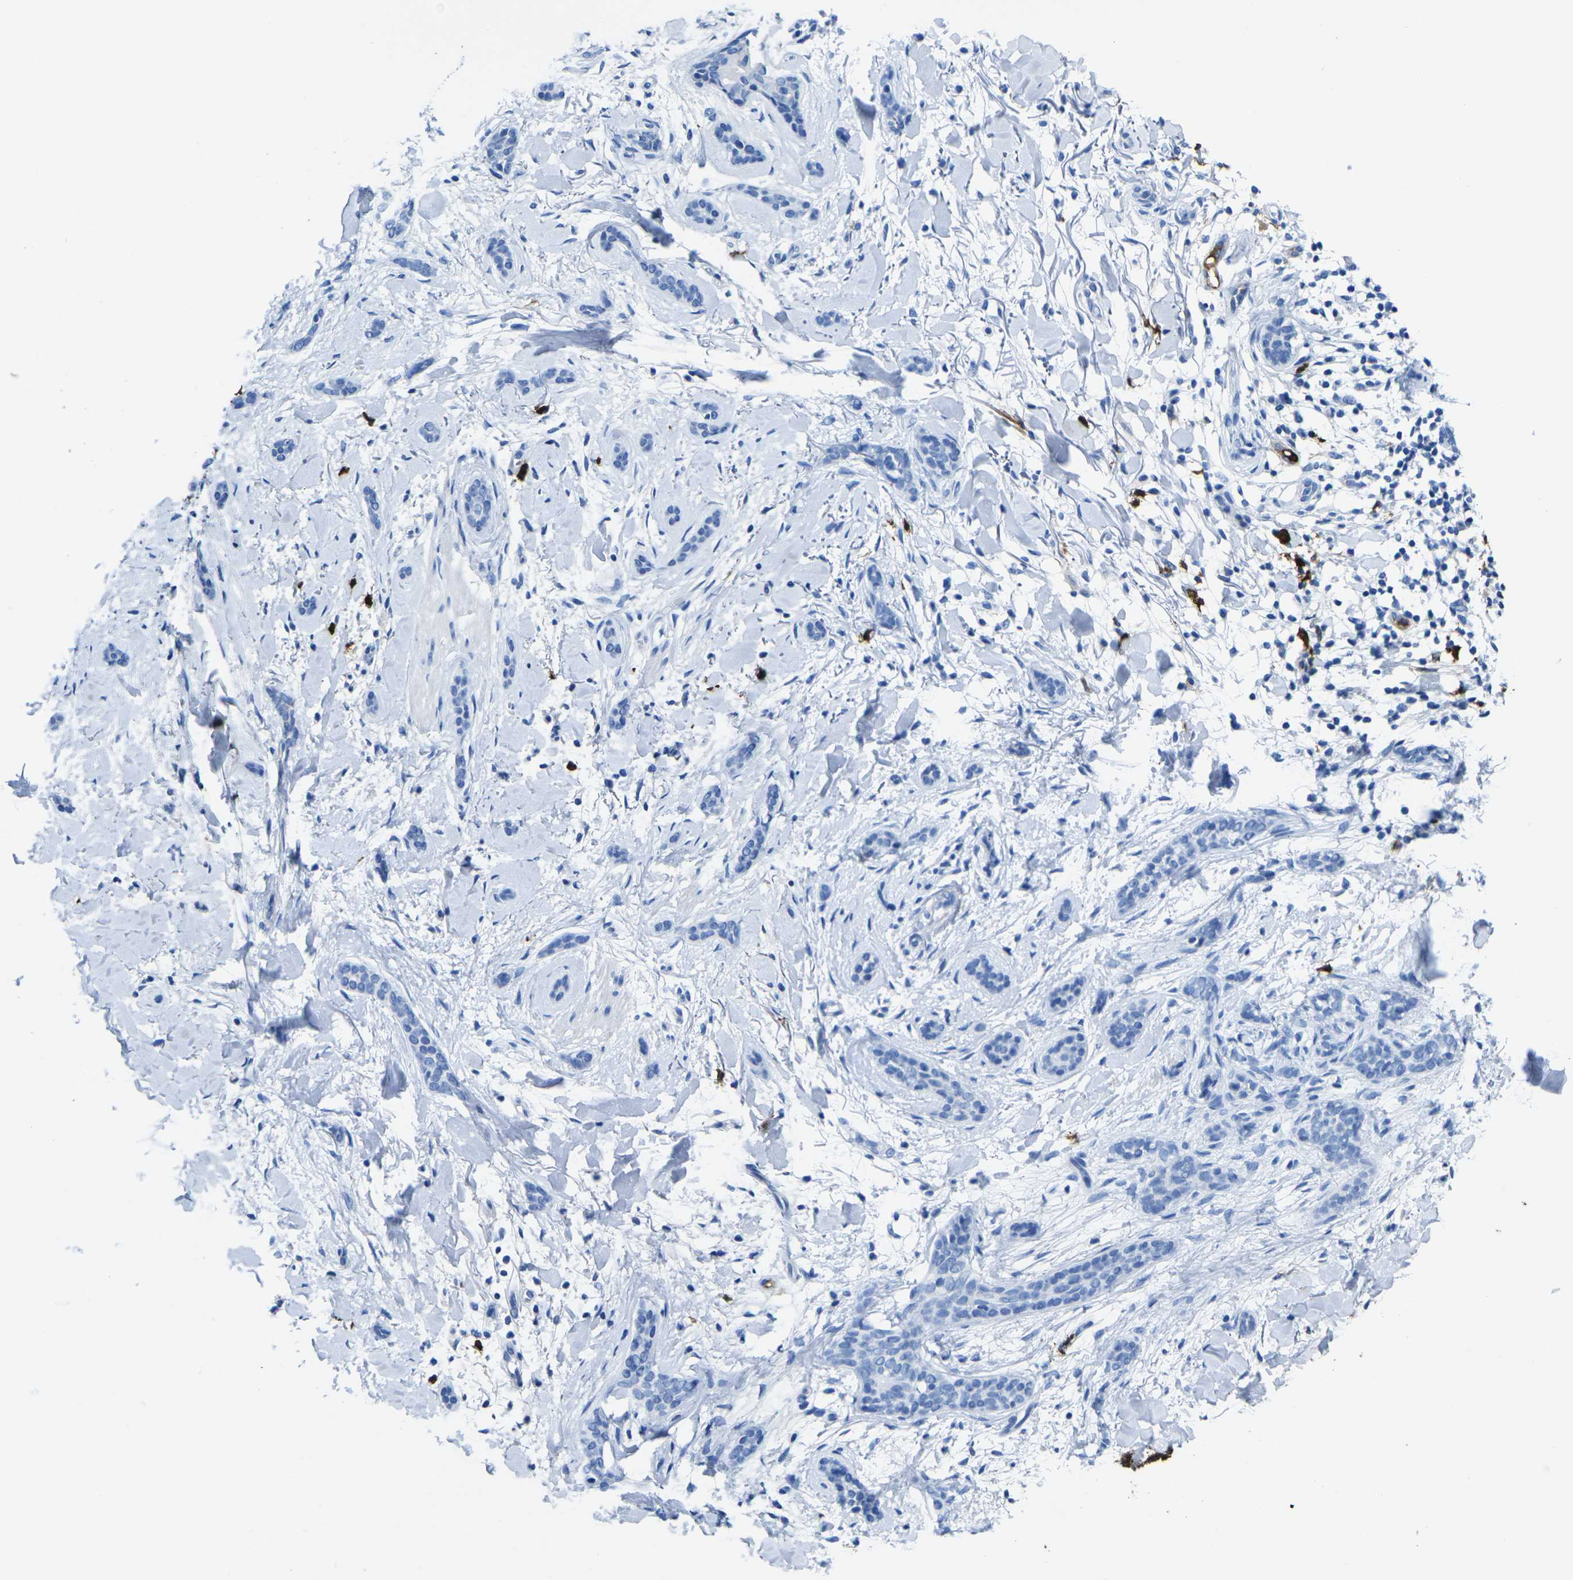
{"staining": {"intensity": "negative", "quantity": "none", "location": "none"}, "tissue": "skin cancer", "cell_type": "Tumor cells", "image_type": "cancer", "snomed": [{"axis": "morphology", "description": "Basal cell carcinoma"}, {"axis": "topography", "description": "Skin"}], "caption": "Immunohistochemistry micrograph of neoplastic tissue: human skin cancer stained with DAB (3,3'-diaminobenzidine) exhibits no significant protein expression in tumor cells.", "gene": "S100A9", "patient": {"sex": "female", "age": 58}}